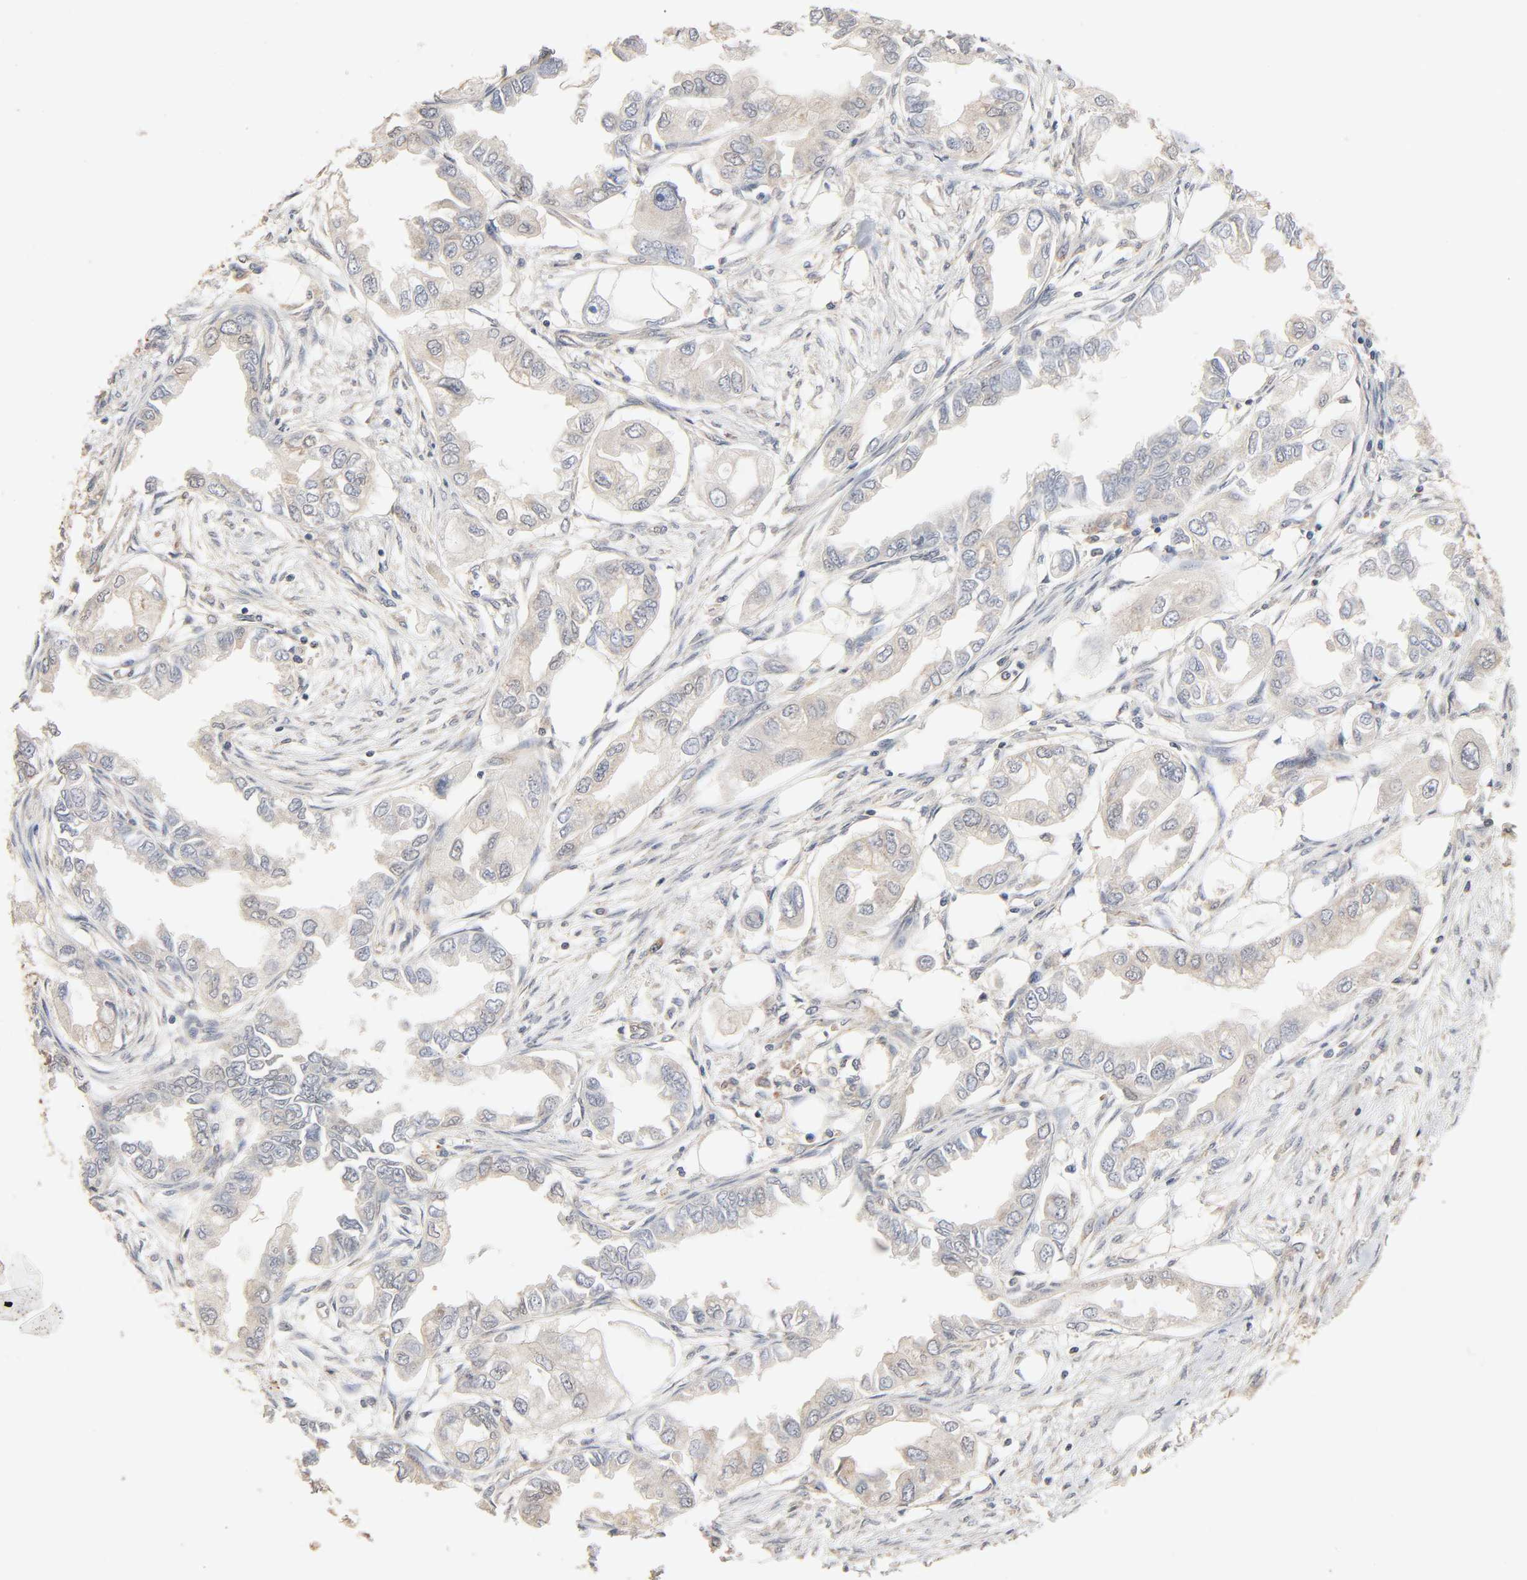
{"staining": {"intensity": "weak", "quantity": ">75%", "location": "cytoplasmic/membranous"}, "tissue": "endometrial cancer", "cell_type": "Tumor cells", "image_type": "cancer", "snomed": [{"axis": "morphology", "description": "Adenocarcinoma, NOS"}, {"axis": "topography", "description": "Endometrium"}], "caption": "Endometrial adenocarcinoma was stained to show a protein in brown. There is low levels of weak cytoplasmic/membranous expression in approximately >75% of tumor cells. (brown staining indicates protein expression, while blue staining denotes nuclei).", "gene": "NEMF", "patient": {"sex": "female", "age": 67}}